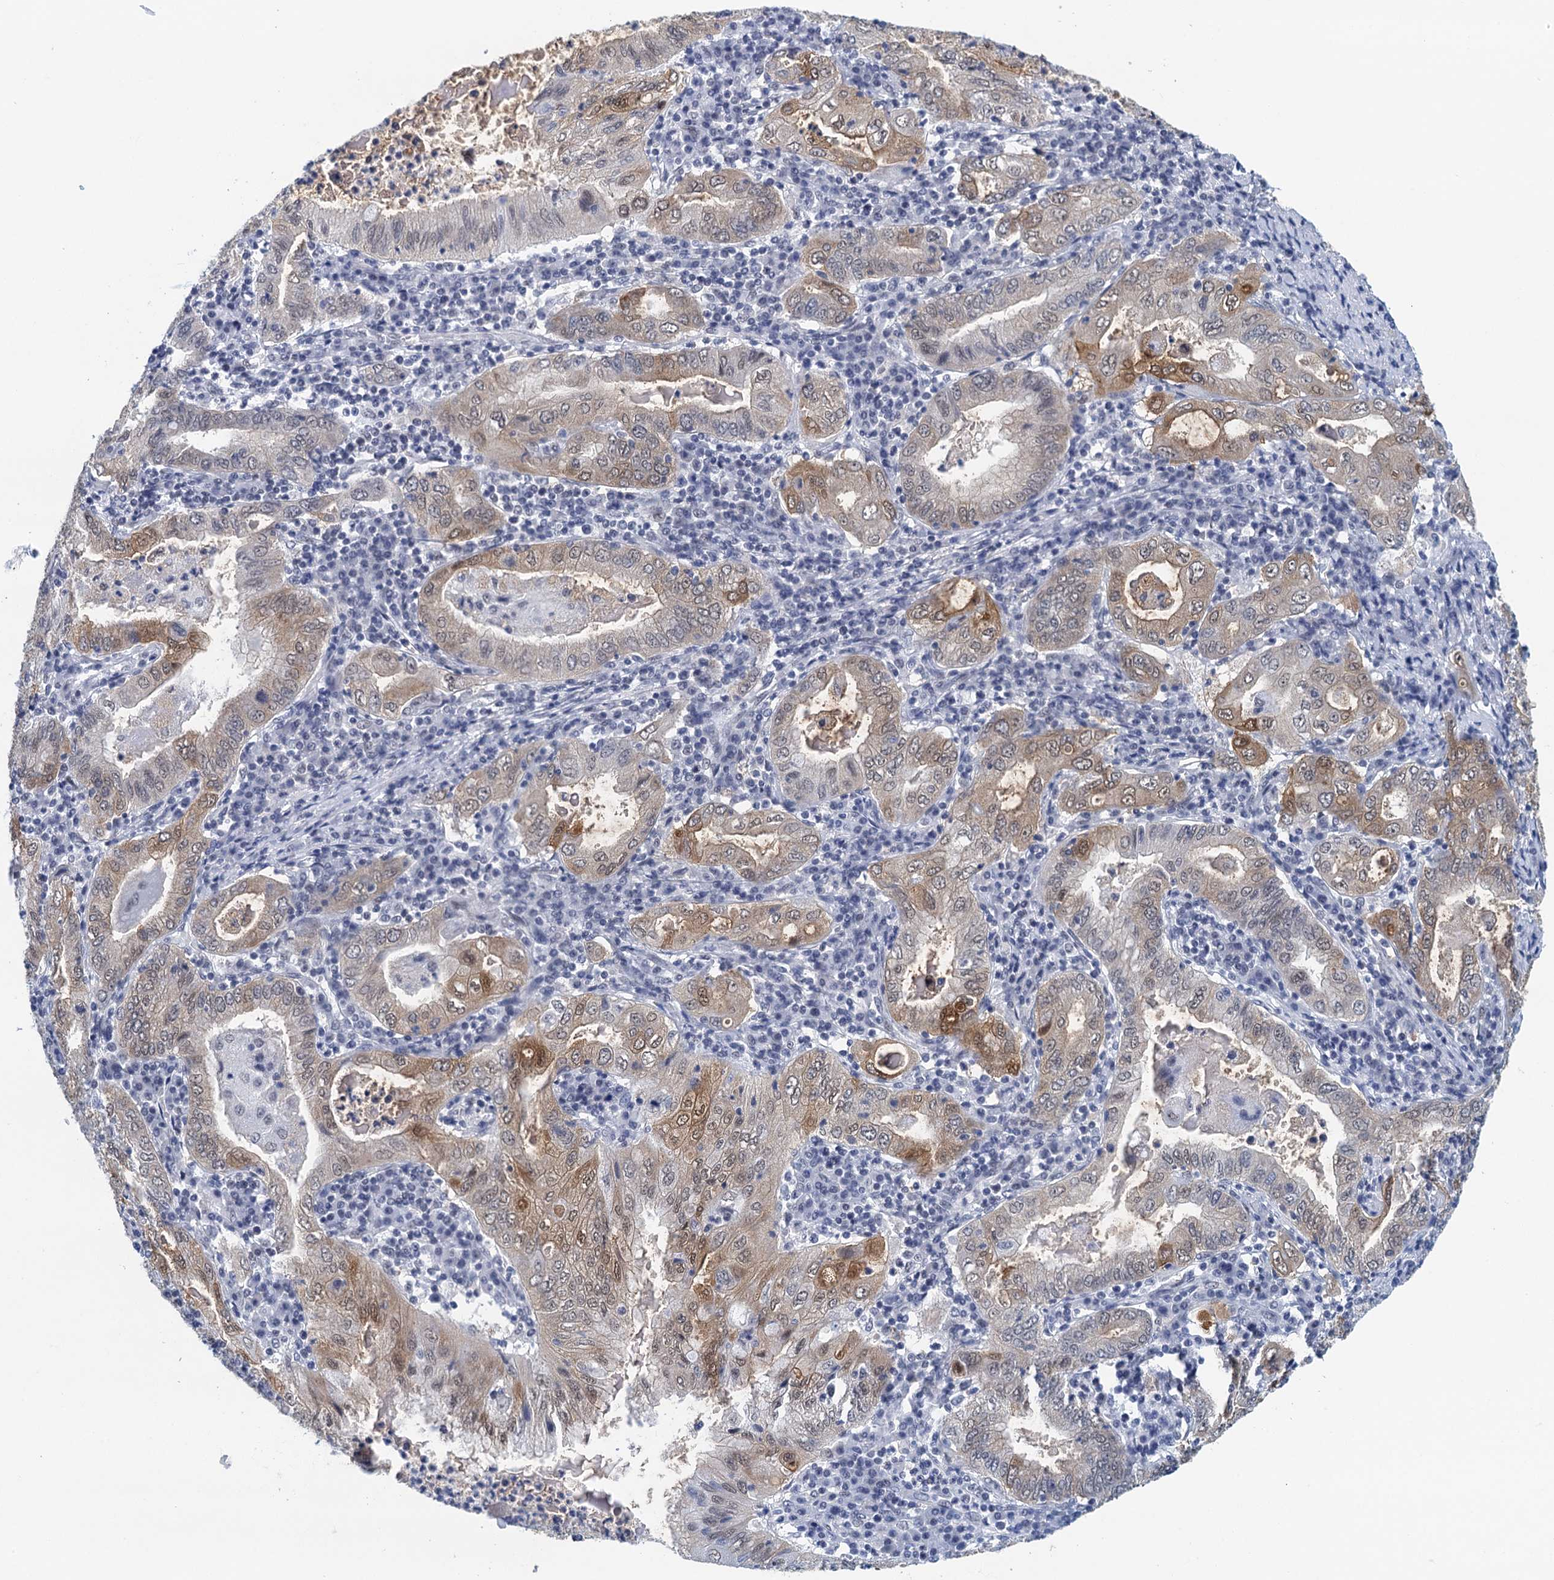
{"staining": {"intensity": "moderate", "quantity": "25%-75%", "location": "cytoplasmic/membranous,nuclear"}, "tissue": "stomach cancer", "cell_type": "Tumor cells", "image_type": "cancer", "snomed": [{"axis": "morphology", "description": "Normal tissue, NOS"}, {"axis": "morphology", "description": "Adenocarcinoma, NOS"}, {"axis": "topography", "description": "Esophagus"}, {"axis": "topography", "description": "Stomach, upper"}, {"axis": "topography", "description": "Peripheral nerve tissue"}], "caption": "Protein expression analysis of stomach cancer reveals moderate cytoplasmic/membranous and nuclear expression in approximately 25%-75% of tumor cells. (DAB (3,3'-diaminobenzidine) = brown stain, brightfield microscopy at high magnification).", "gene": "EPS8L1", "patient": {"sex": "male", "age": 62}}